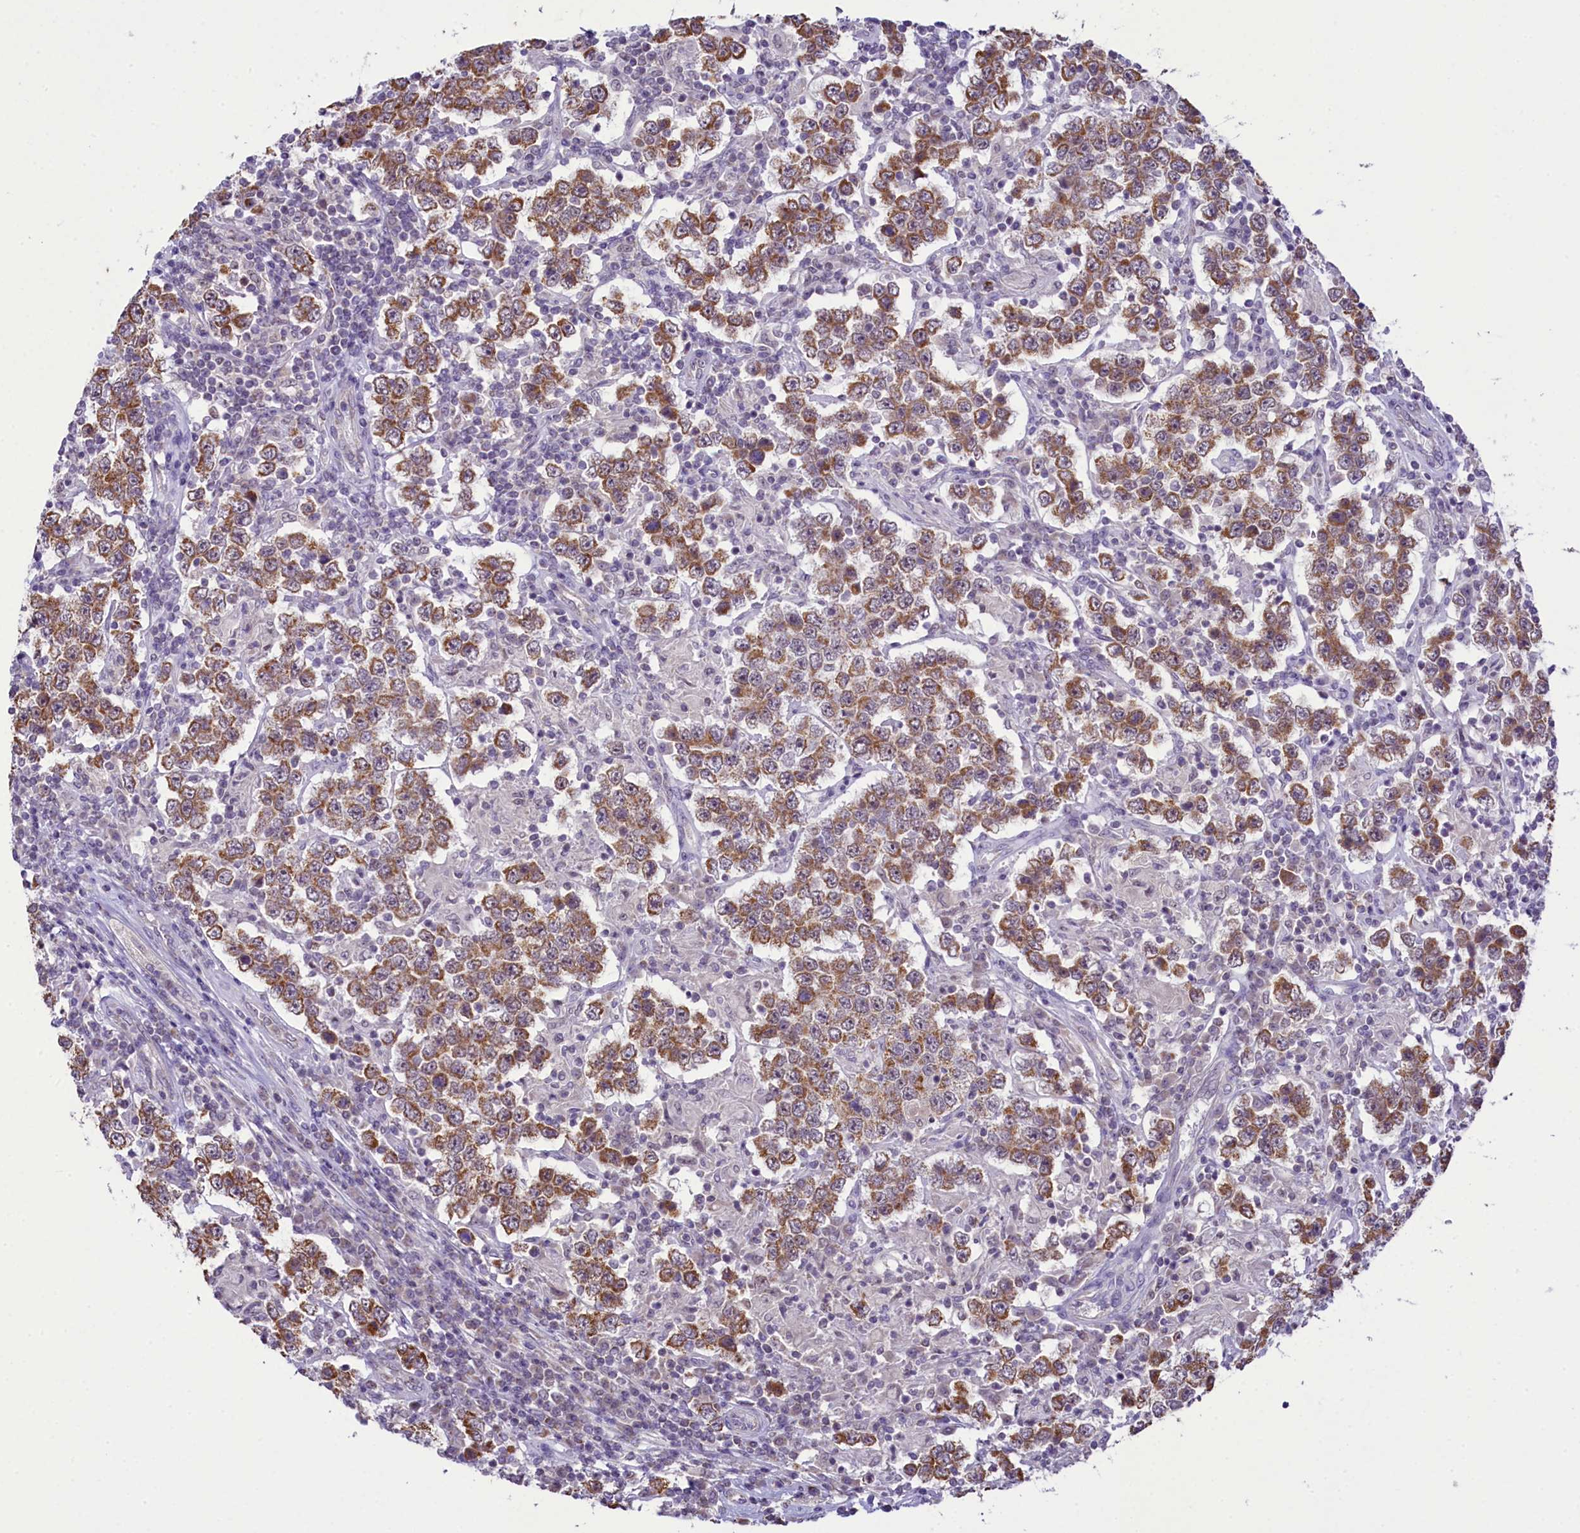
{"staining": {"intensity": "moderate", "quantity": ">75%", "location": "cytoplasmic/membranous"}, "tissue": "testis cancer", "cell_type": "Tumor cells", "image_type": "cancer", "snomed": [{"axis": "morphology", "description": "Normal tissue, NOS"}, {"axis": "morphology", "description": "Urothelial carcinoma, High grade"}, {"axis": "morphology", "description": "Seminoma, NOS"}, {"axis": "morphology", "description": "Carcinoma, Embryonal, NOS"}, {"axis": "topography", "description": "Urinary bladder"}, {"axis": "topography", "description": "Testis"}], "caption": "Moderate cytoplasmic/membranous expression is identified in approximately >75% of tumor cells in testis urothelial carcinoma (high-grade).", "gene": "PAF1", "patient": {"sex": "male", "age": 41}}